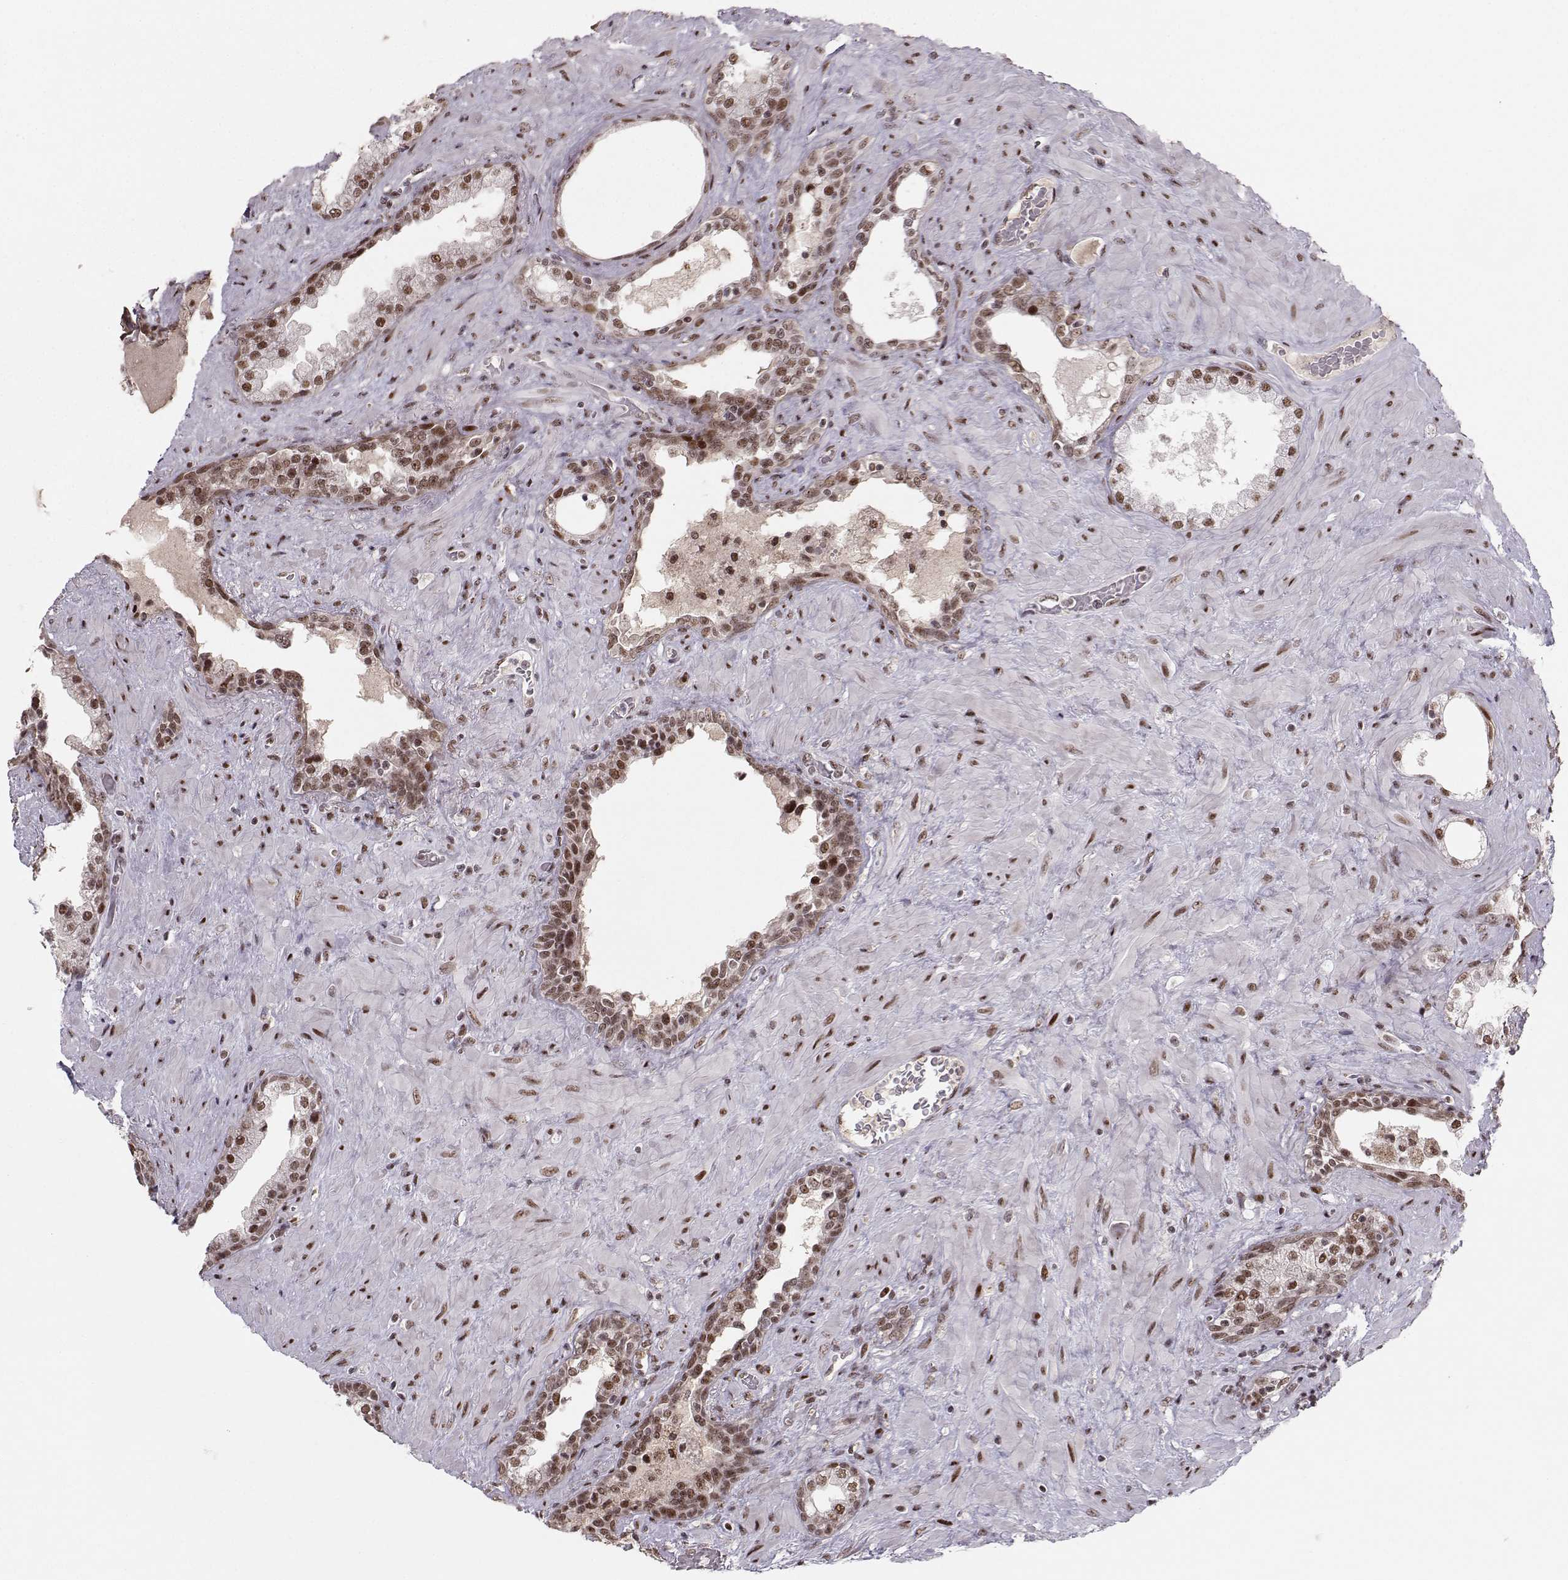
{"staining": {"intensity": "strong", "quantity": "25%-75%", "location": "nuclear"}, "tissue": "prostate", "cell_type": "Glandular cells", "image_type": "normal", "snomed": [{"axis": "morphology", "description": "Normal tissue, NOS"}, {"axis": "topography", "description": "Prostate"}], "caption": "This micrograph reveals immunohistochemistry staining of normal human prostate, with high strong nuclear expression in approximately 25%-75% of glandular cells.", "gene": "SNAPC2", "patient": {"sex": "male", "age": 63}}